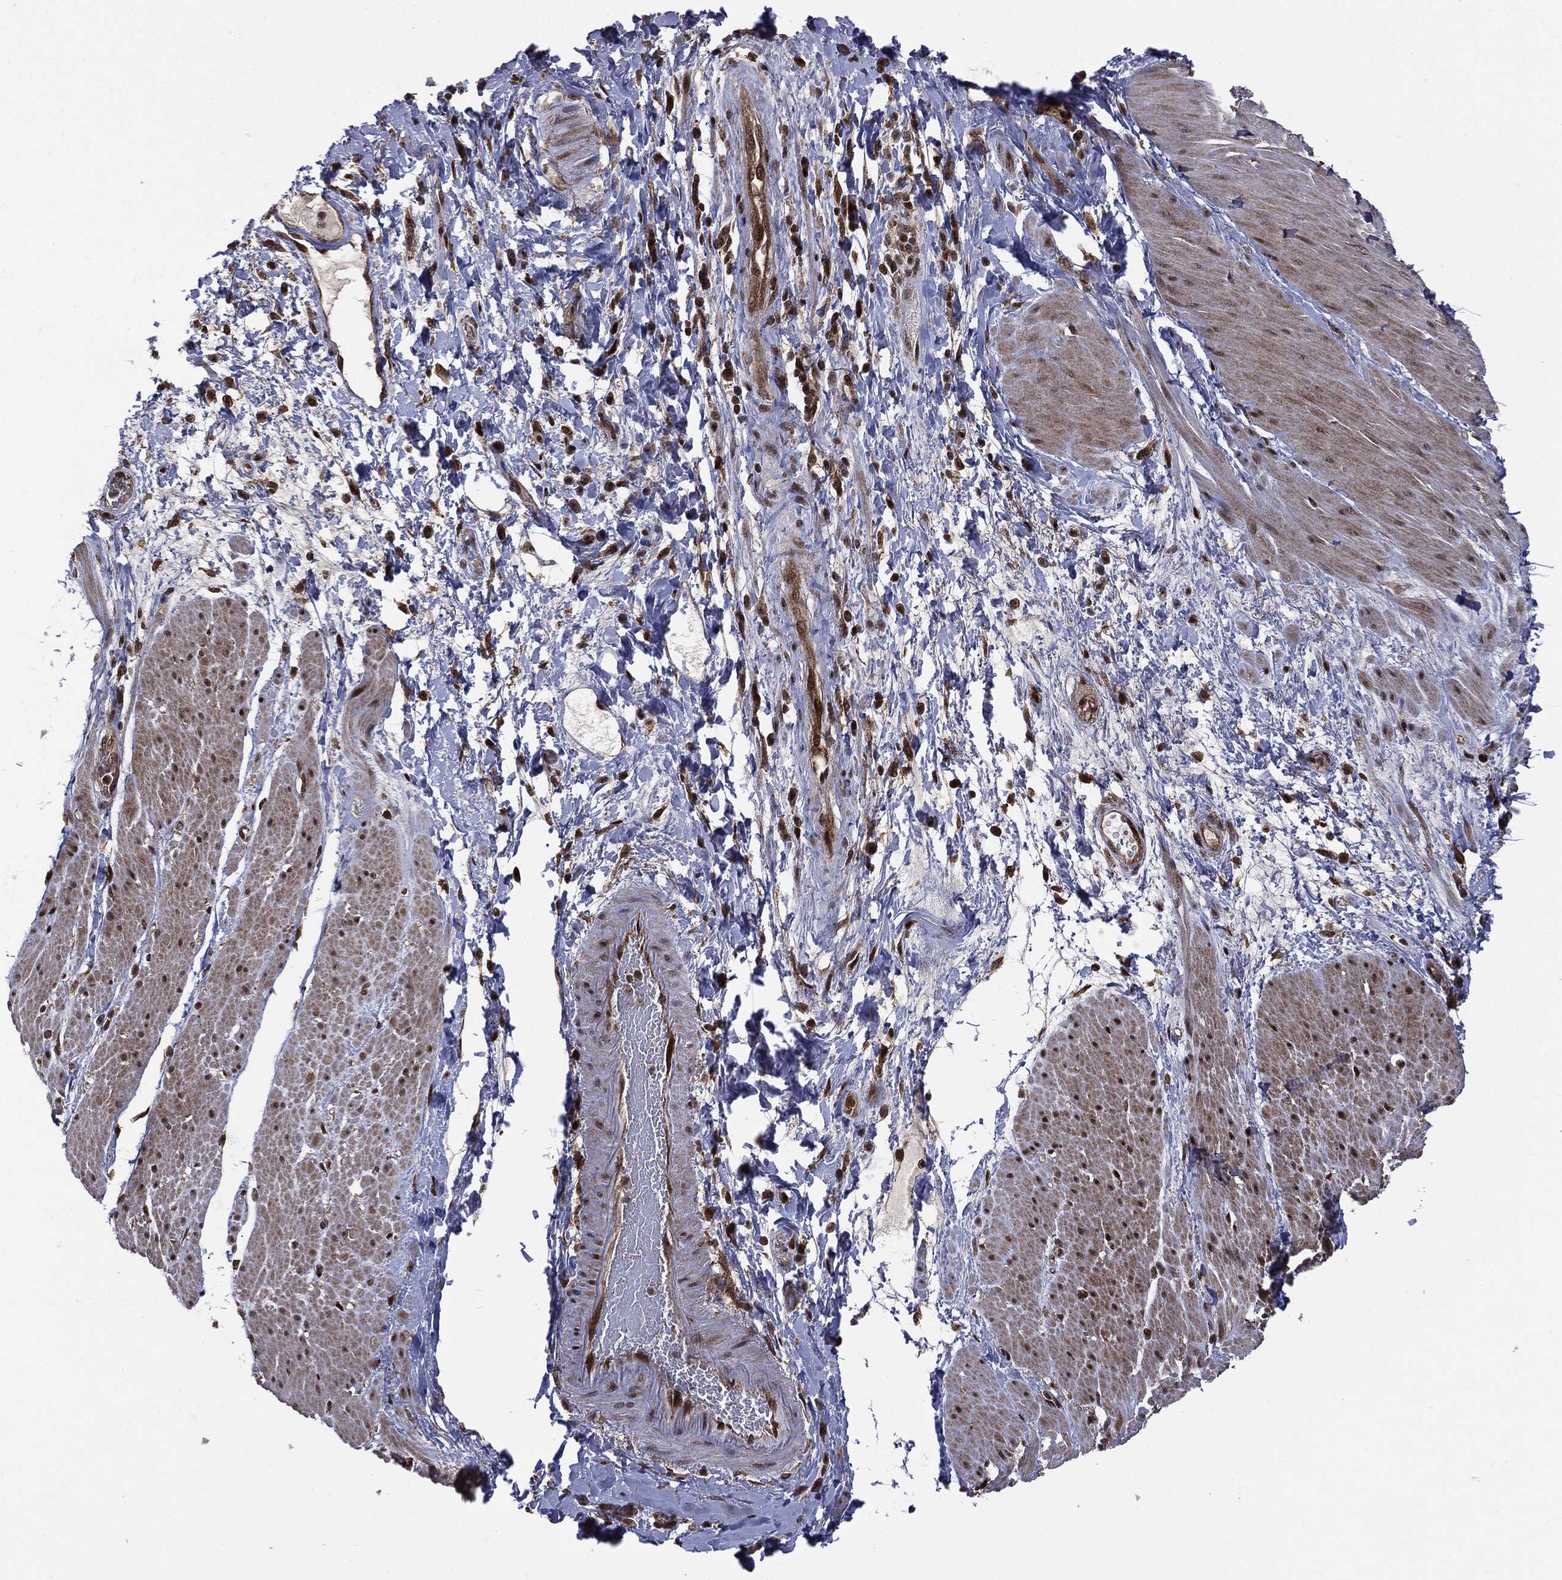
{"staining": {"intensity": "moderate", "quantity": ">75%", "location": "nuclear"}, "tissue": "smooth muscle", "cell_type": "Smooth muscle cells", "image_type": "normal", "snomed": [{"axis": "morphology", "description": "Normal tissue, NOS"}, {"axis": "topography", "description": "Soft tissue"}, {"axis": "topography", "description": "Smooth muscle"}], "caption": "Immunohistochemistry (IHC) of benign smooth muscle shows medium levels of moderate nuclear staining in approximately >75% of smooth muscle cells. (Brightfield microscopy of DAB IHC at high magnification).", "gene": "PTPA", "patient": {"sex": "male", "age": 72}}